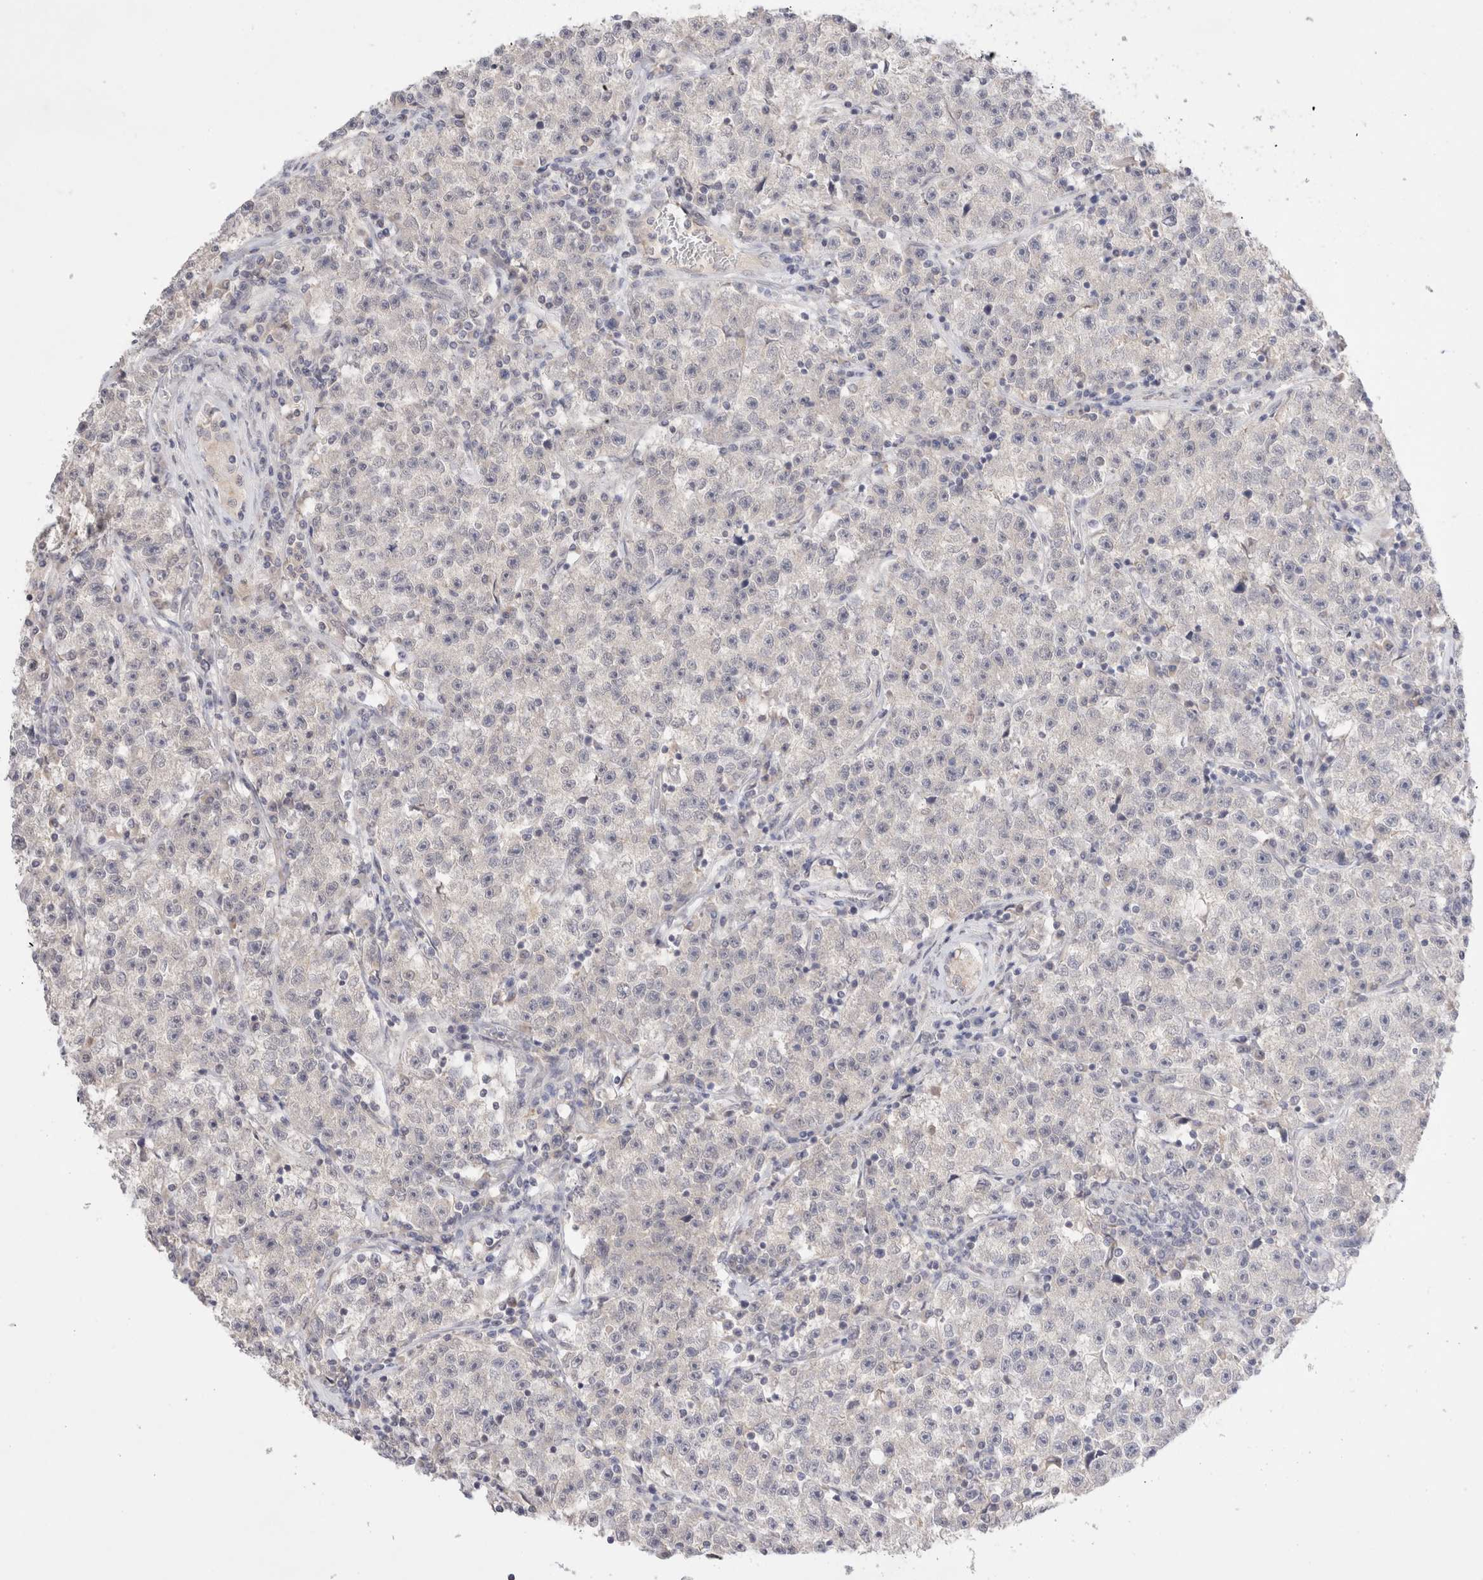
{"staining": {"intensity": "negative", "quantity": "none", "location": "none"}, "tissue": "testis cancer", "cell_type": "Tumor cells", "image_type": "cancer", "snomed": [{"axis": "morphology", "description": "Seminoma, NOS"}, {"axis": "topography", "description": "Testis"}], "caption": "Seminoma (testis) was stained to show a protein in brown. There is no significant positivity in tumor cells.", "gene": "SPATA20", "patient": {"sex": "male", "age": 22}}